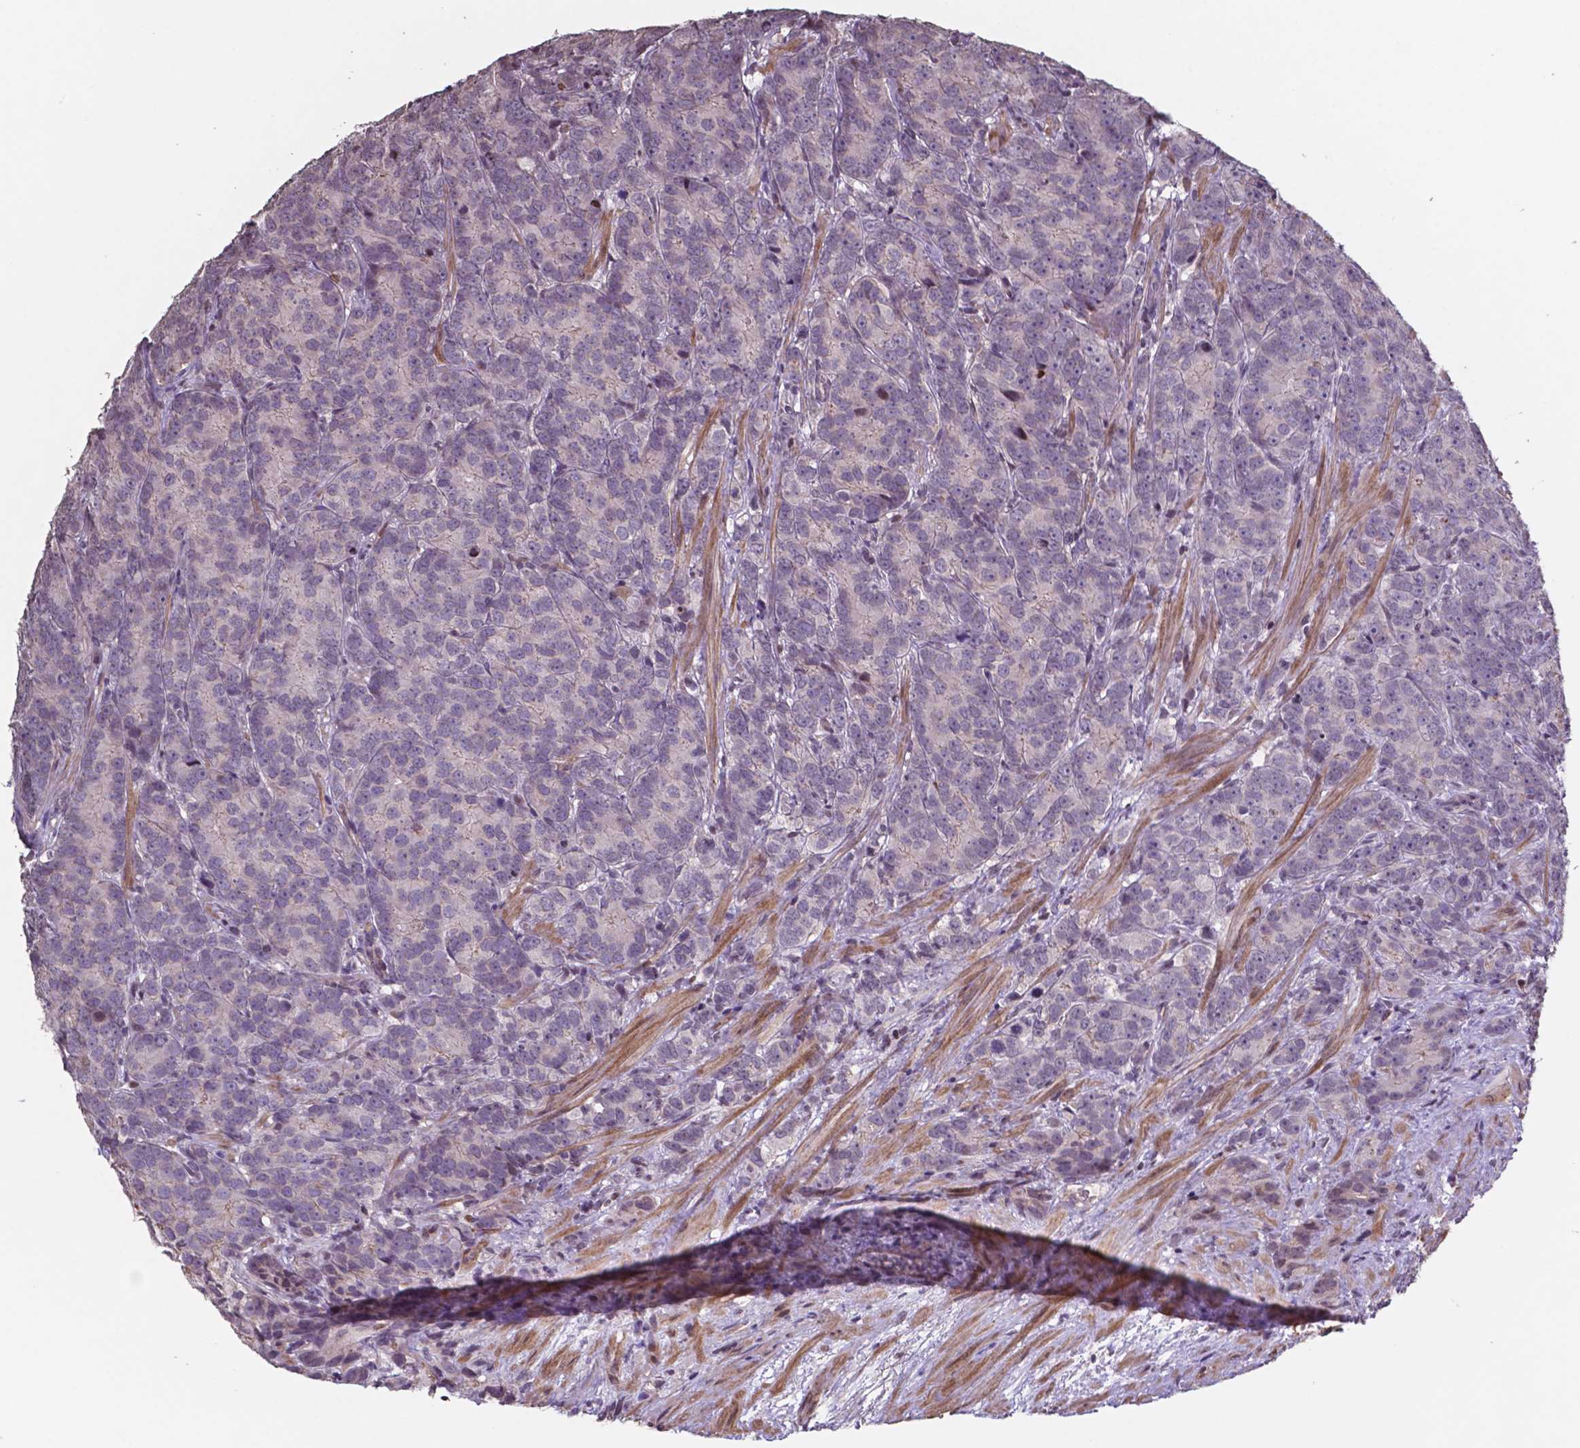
{"staining": {"intensity": "negative", "quantity": "none", "location": "none"}, "tissue": "prostate cancer", "cell_type": "Tumor cells", "image_type": "cancer", "snomed": [{"axis": "morphology", "description": "Adenocarcinoma, High grade"}, {"axis": "topography", "description": "Prostate"}], "caption": "Micrograph shows no protein staining in tumor cells of prostate cancer tissue.", "gene": "MLC1", "patient": {"sex": "male", "age": 90}}